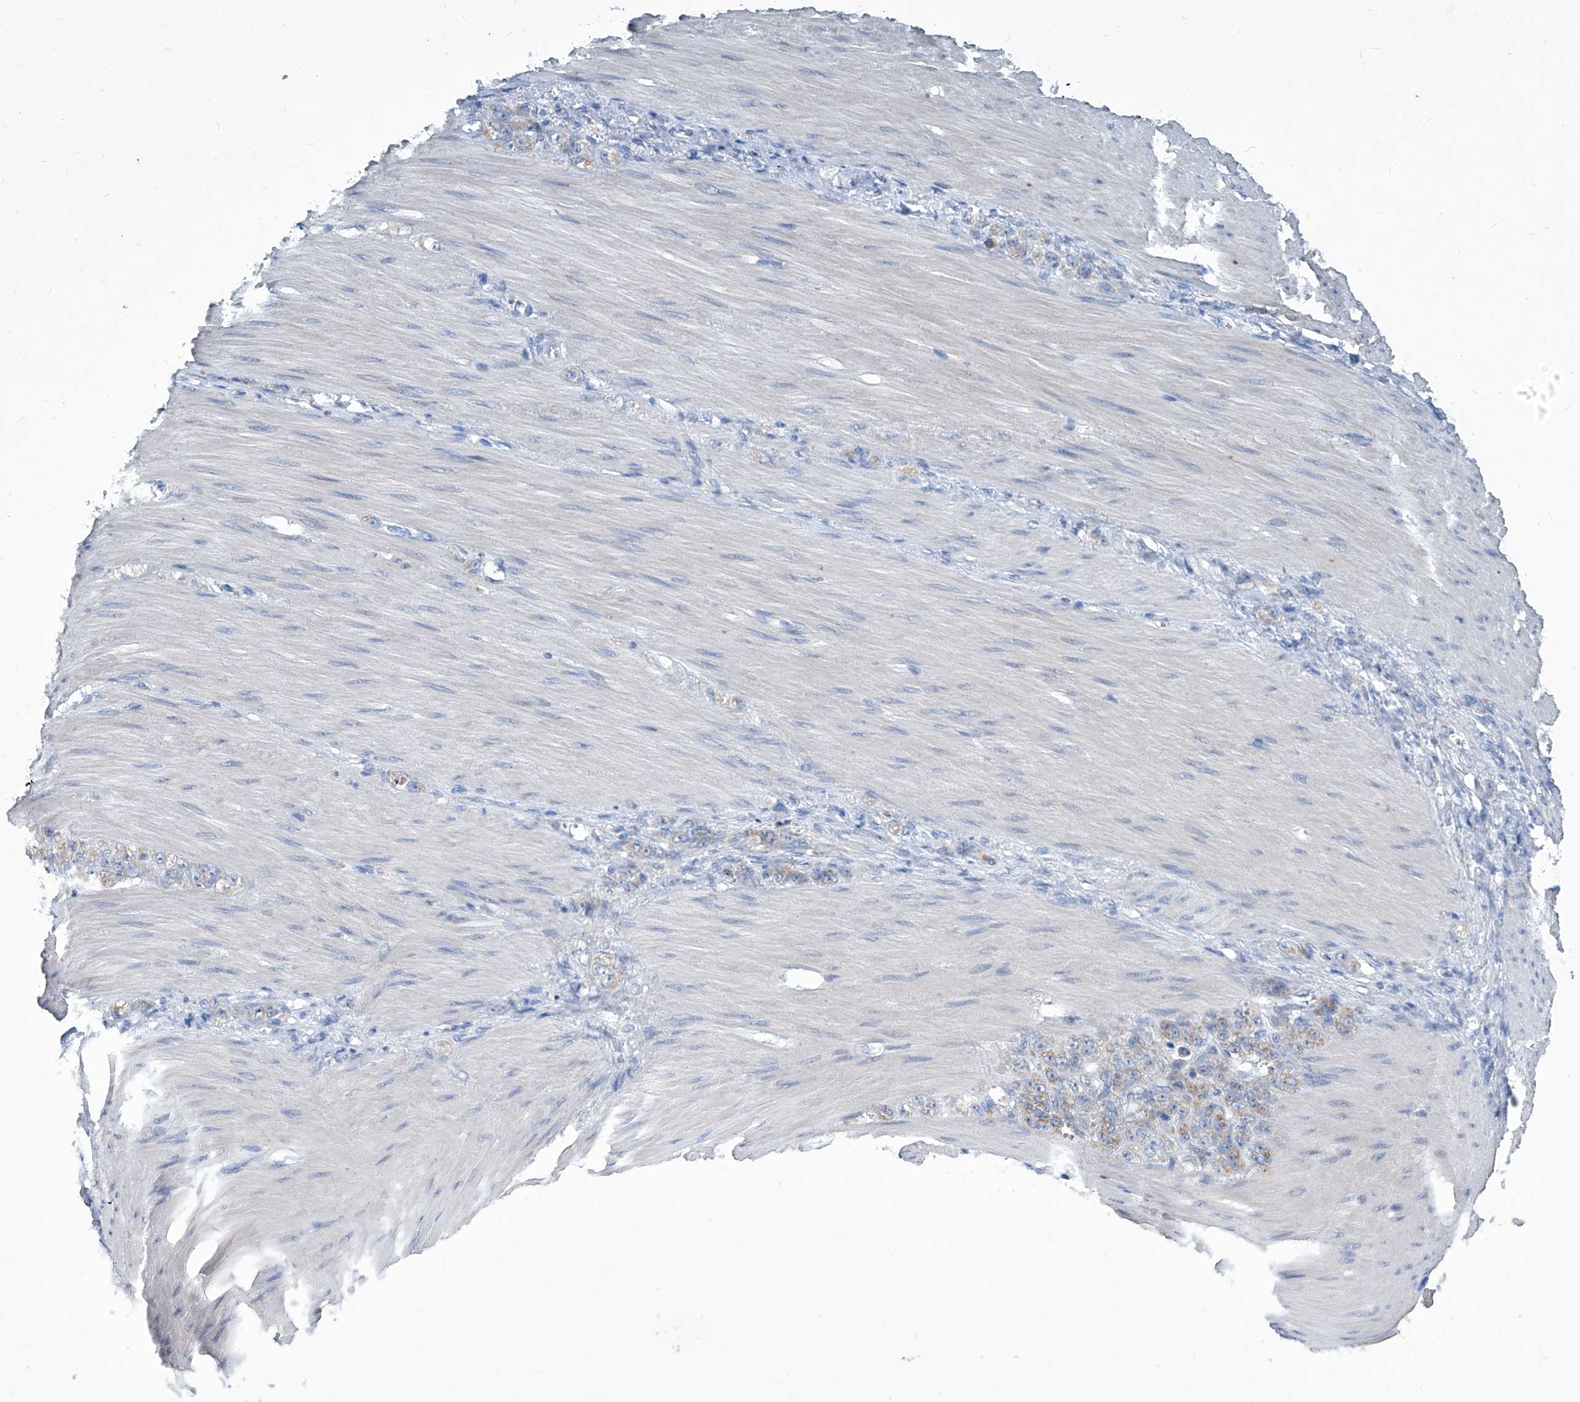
{"staining": {"intensity": "weak", "quantity": "25%-75%", "location": "cytoplasmic/membranous"}, "tissue": "stomach cancer", "cell_type": "Tumor cells", "image_type": "cancer", "snomed": [{"axis": "morphology", "description": "Normal tissue, NOS"}, {"axis": "morphology", "description": "Adenocarcinoma, NOS"}, {"axis": "topography", "description": "Stomach"}], "caption": "Immunohistochemistry (IHC) (DAB (3,3'-diaminobenzidine)) staining of human adenocarcinoma (stomach) displays weak cytoplasmic/membranous protein positivity in about 25%-75% of tumor cells.", "gene": "MTARC1", "patient": {"sex": "male", "age": 82}}